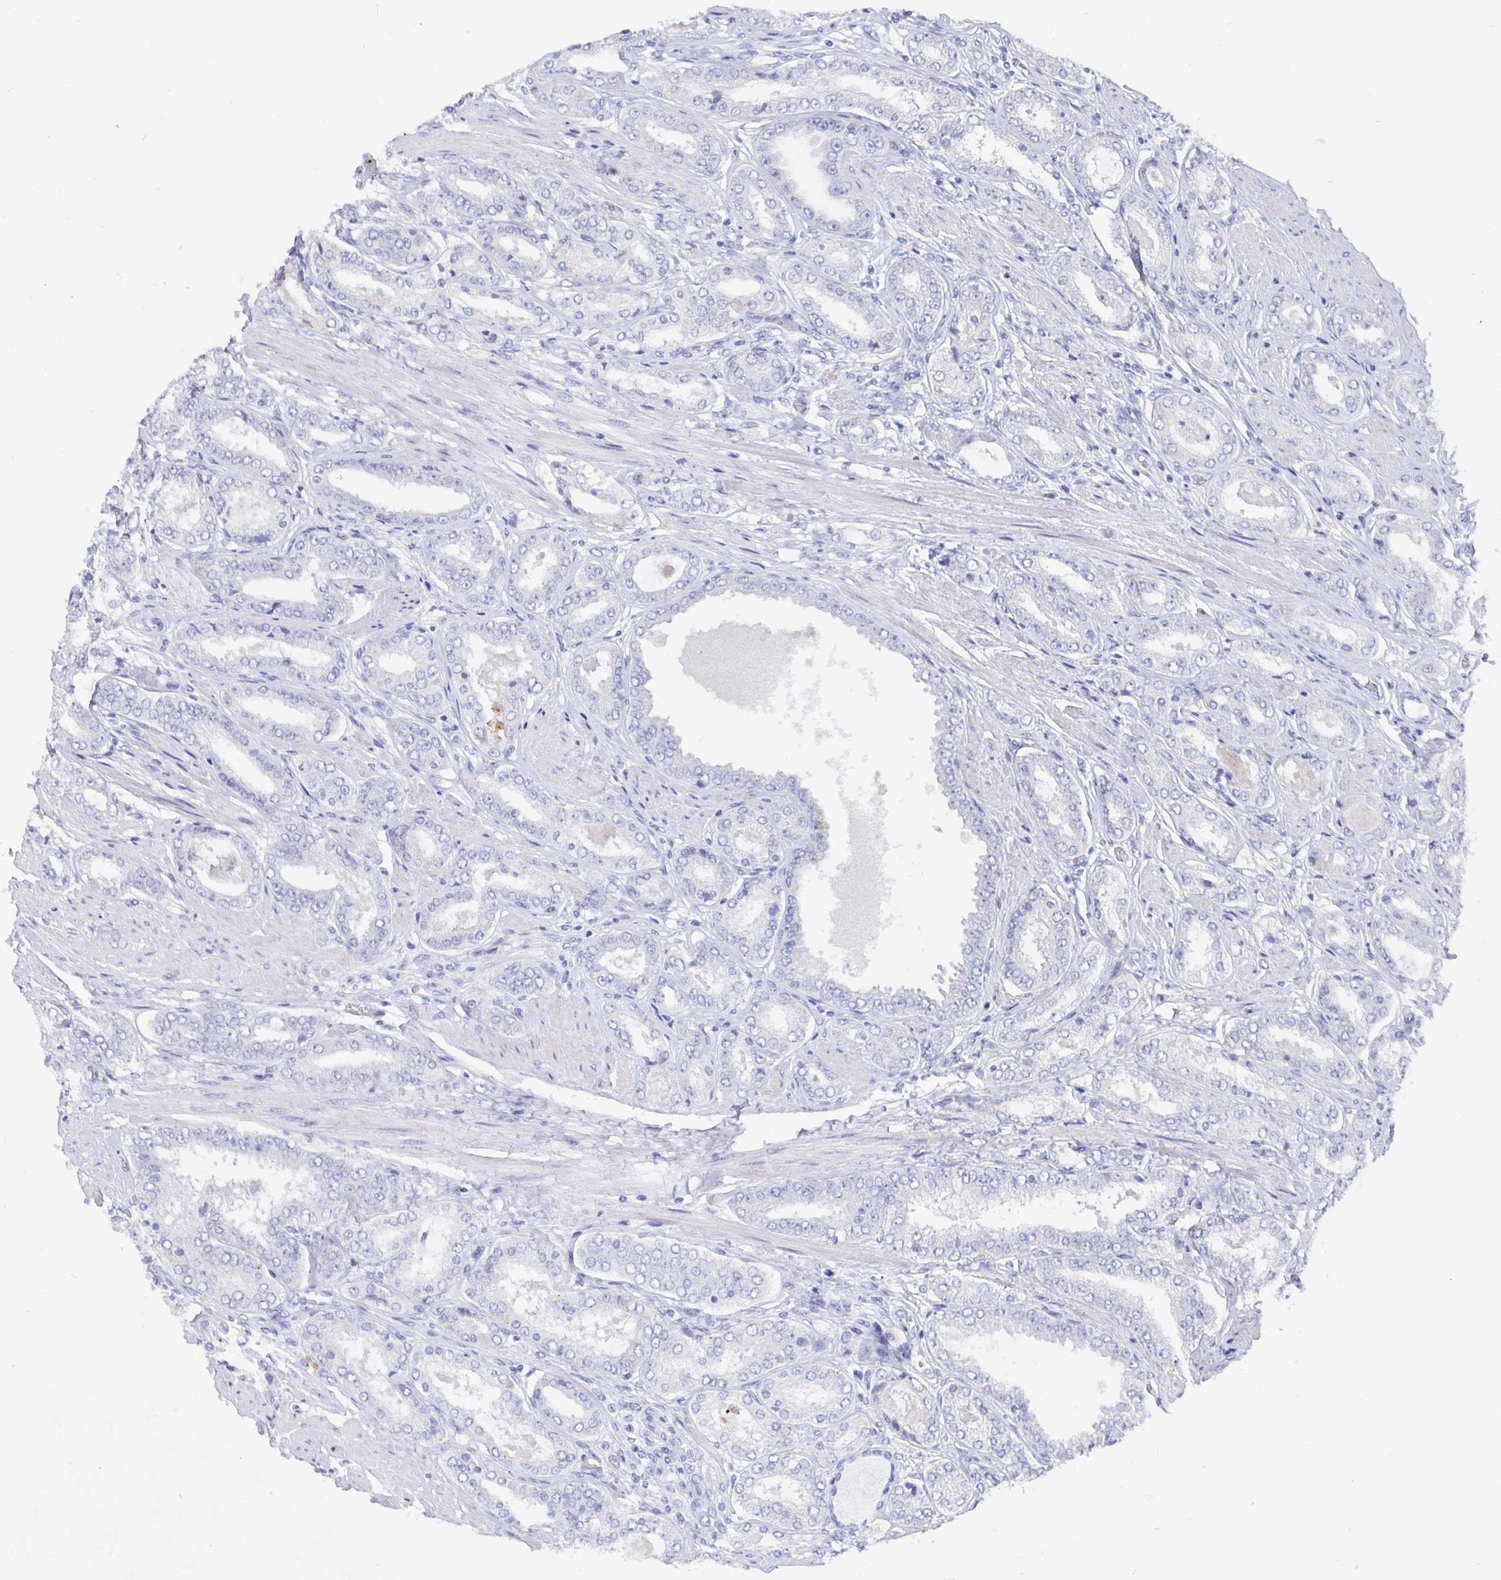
{"staining": {"intensity": "negative", "quantity": "none", "location": "none"}, "tissue": "prostate cancer", "cell_type": "Tumor cells", "image_type": "cancer", "snomed": [{"axis": "morphology", "description": "Adenocarcinoma, High grade"}, {"axis": "topography", "description": "Prostate"}], "caption": "IHC photomicrograph of prostate cancer stained for a protein (brown), which exhibits no expression in tumor cells.", "gene": "SMOC1", "patient": {"sex": "male", "age": 63}}